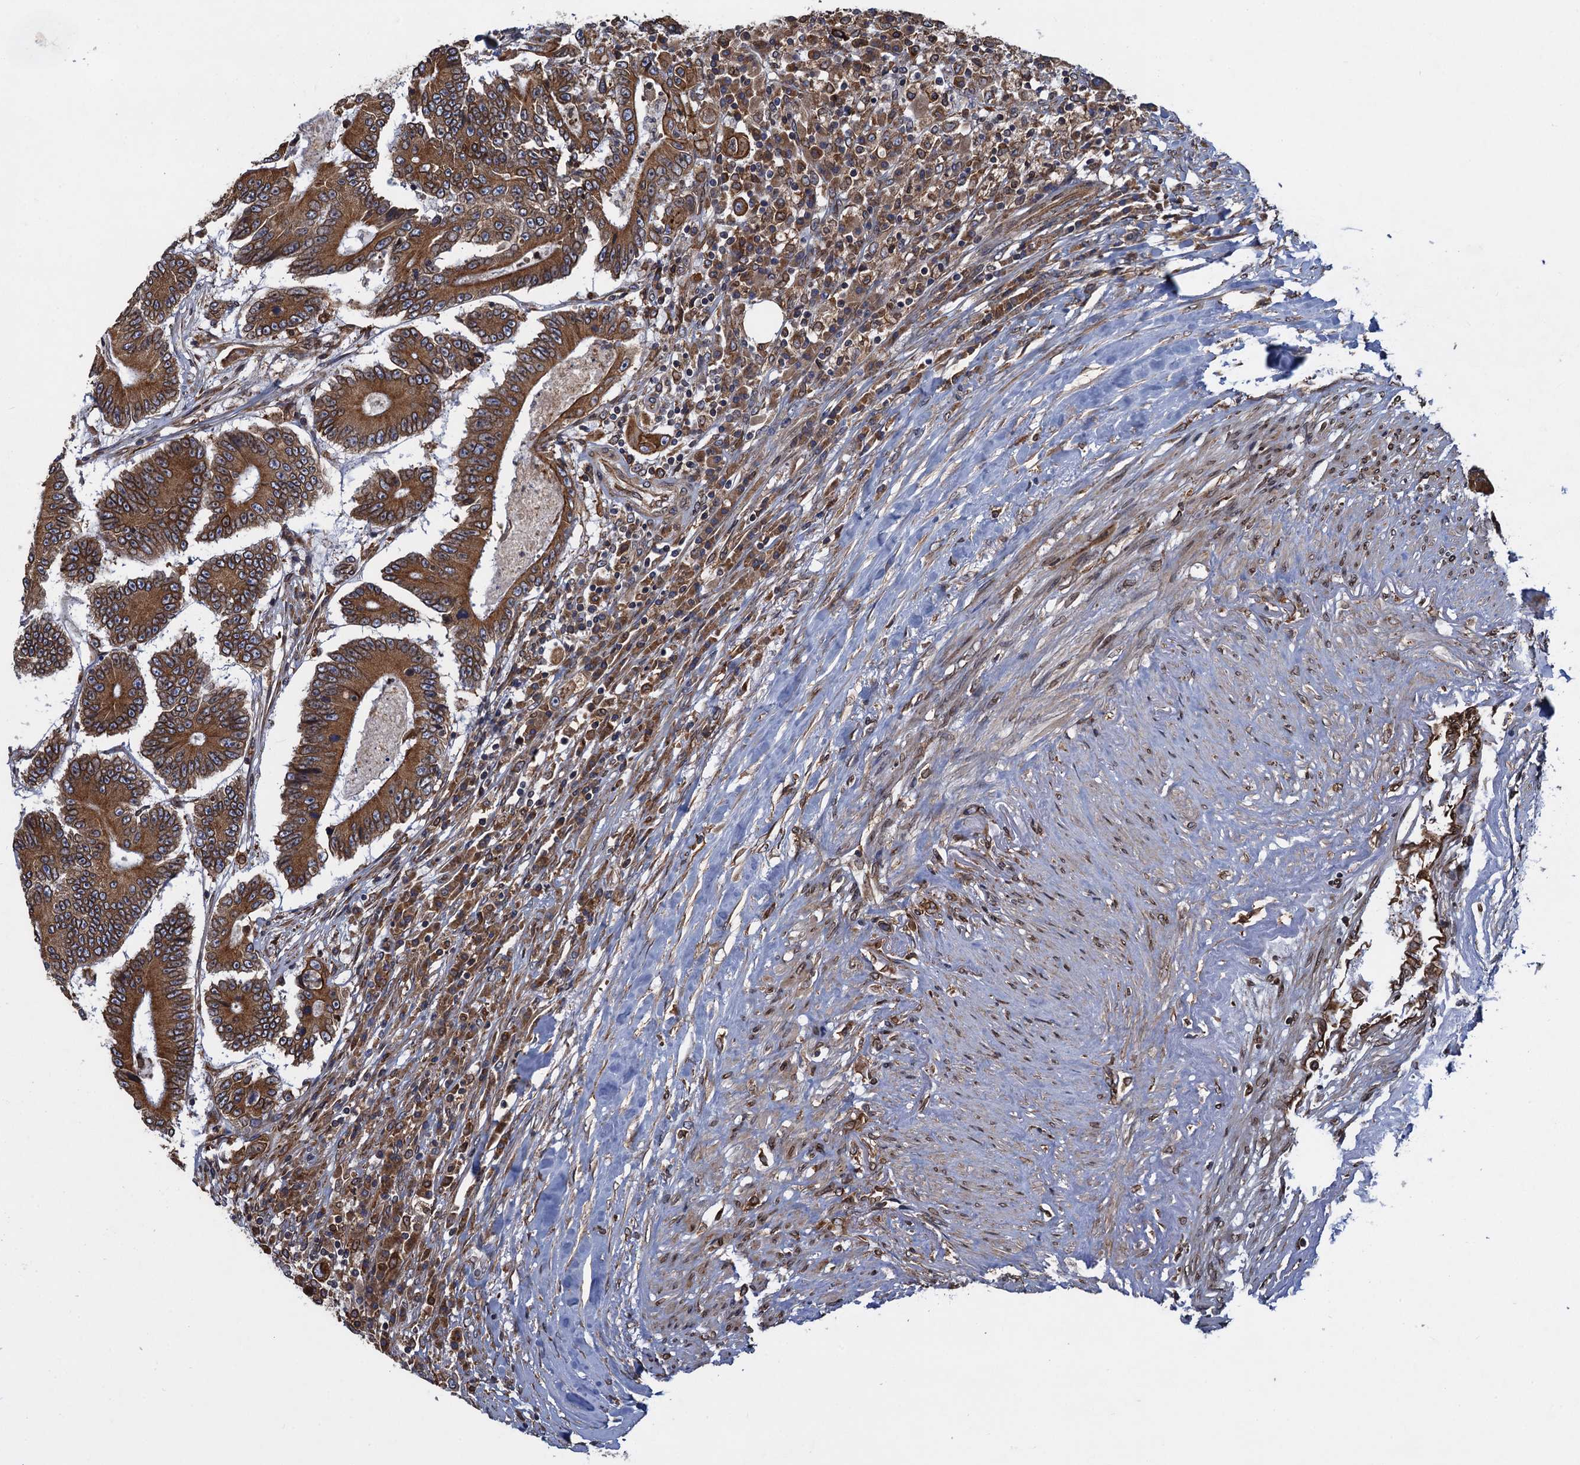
{"staining": {"intensity": "moderate", "quantity": ">75%", "location": "cytoplasmic/membranous"}, "tissue": "colorectal cancer", "cell_type": "Tumor cells", "image_type": "cancer", "snomed": [{"axis": "morphology", "description": "Adenocarcinoma, NOS"}, {"axis": "topography", "description": "Colon"}], "caption": "Moderate cytoplasmic/membranous protein expression is seen in about >75% of tumor cells in colorectal cancer (adenocarcinoma). (DAB = brown stain, brightfield microscopy at high magnification).", "gene": "ARMC5", "patient": {"sex": "male", "age": 83}}